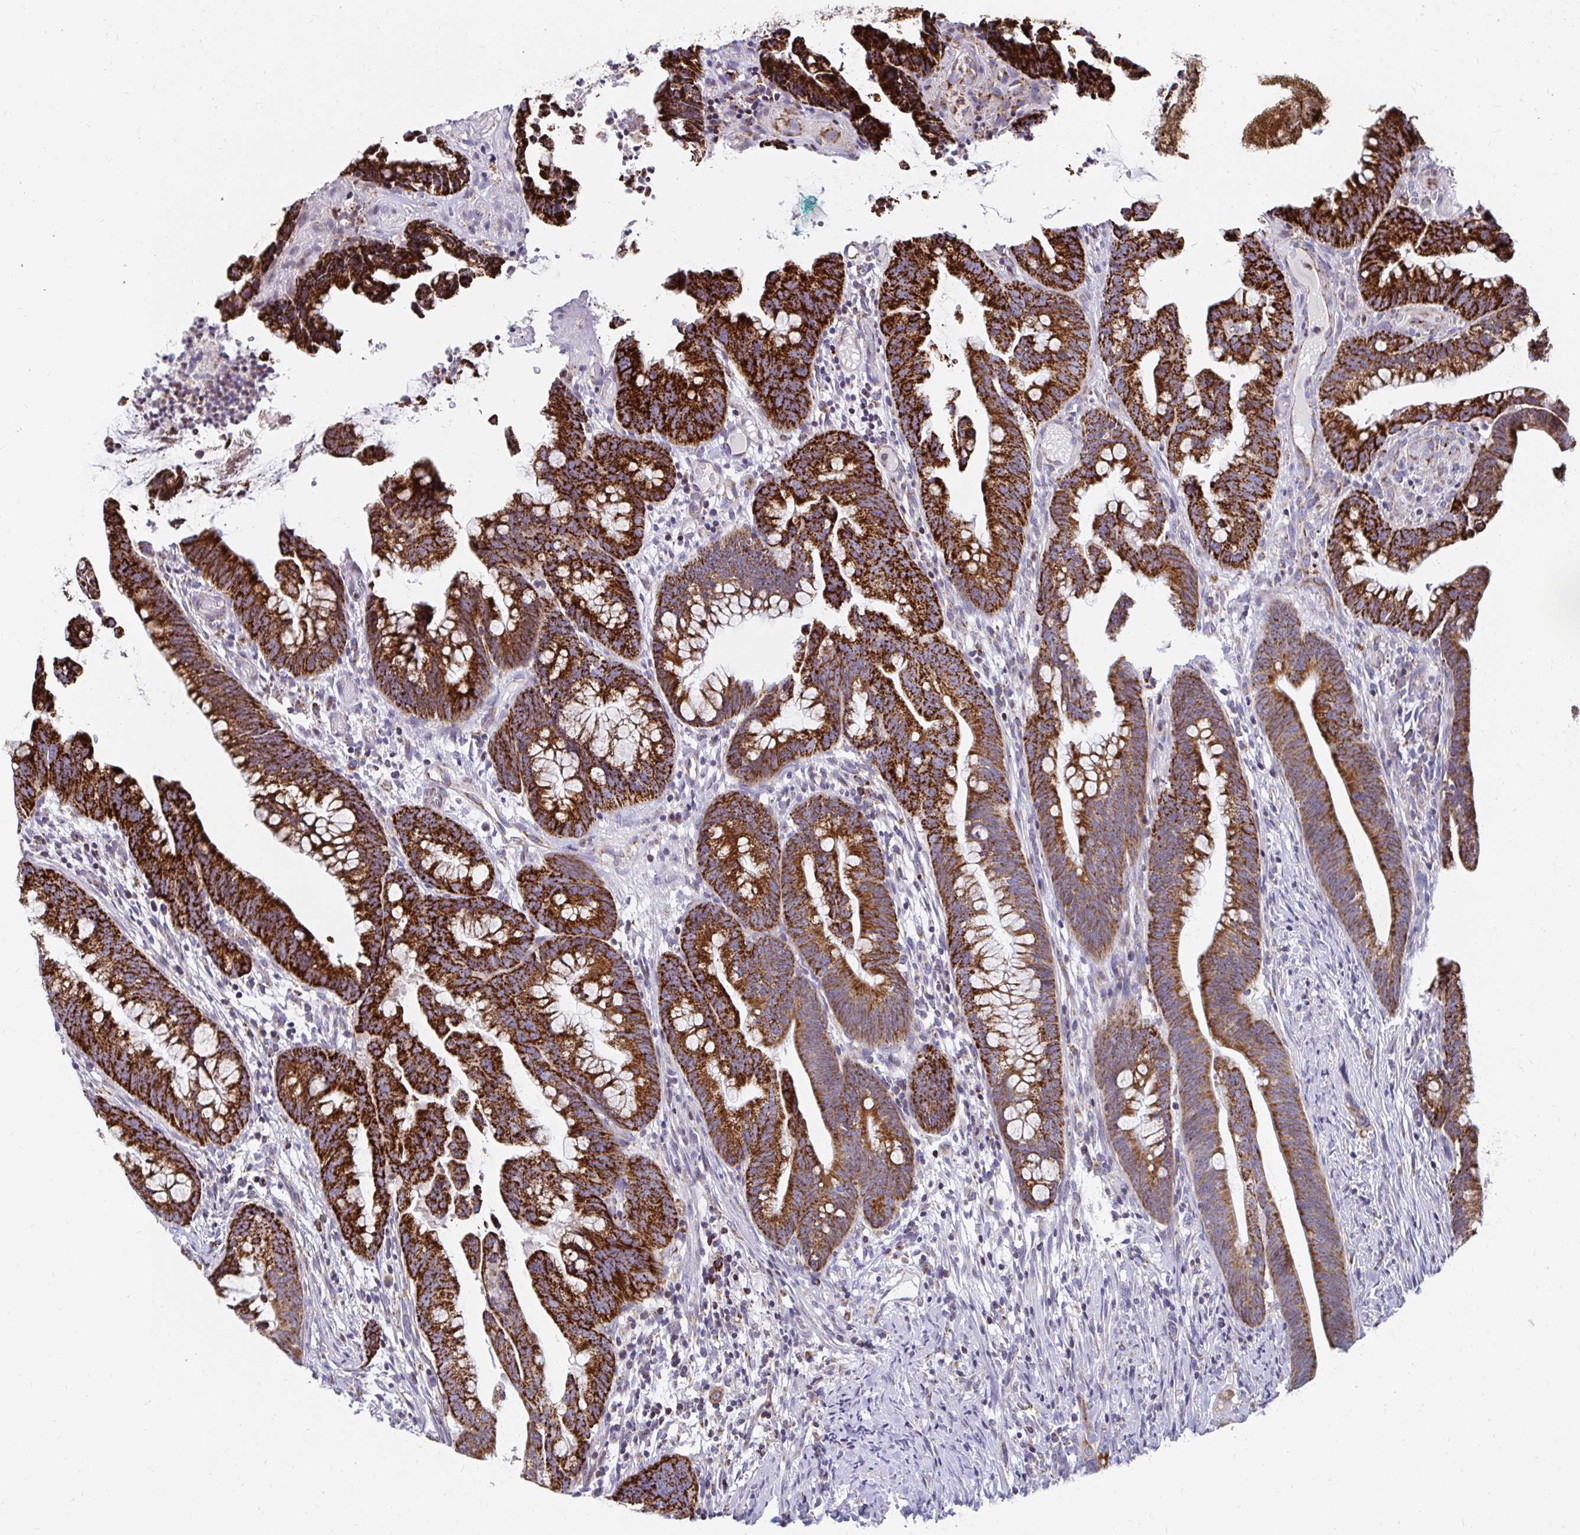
{"staining": {"intensity": "strong", "quantity": ">75%", "location": "cytoplasmic/membranous"}, "tissue": "colorectal cancer", "cell_type": "Tumor cells", "image_type": "cancer", "snomed": [{"axis": "morphology", "description": "Adenocarcinoma, NOS"}, {"axis": "topography", "description": "Colon"}], "caption": "Tumor cells show strong cytoplasmic/membranous expression in approximately >75% of cells in colorectal adenocarcinoma.", "gene": "EXOC5", "patient": {"sex": "male", "age": 62}}